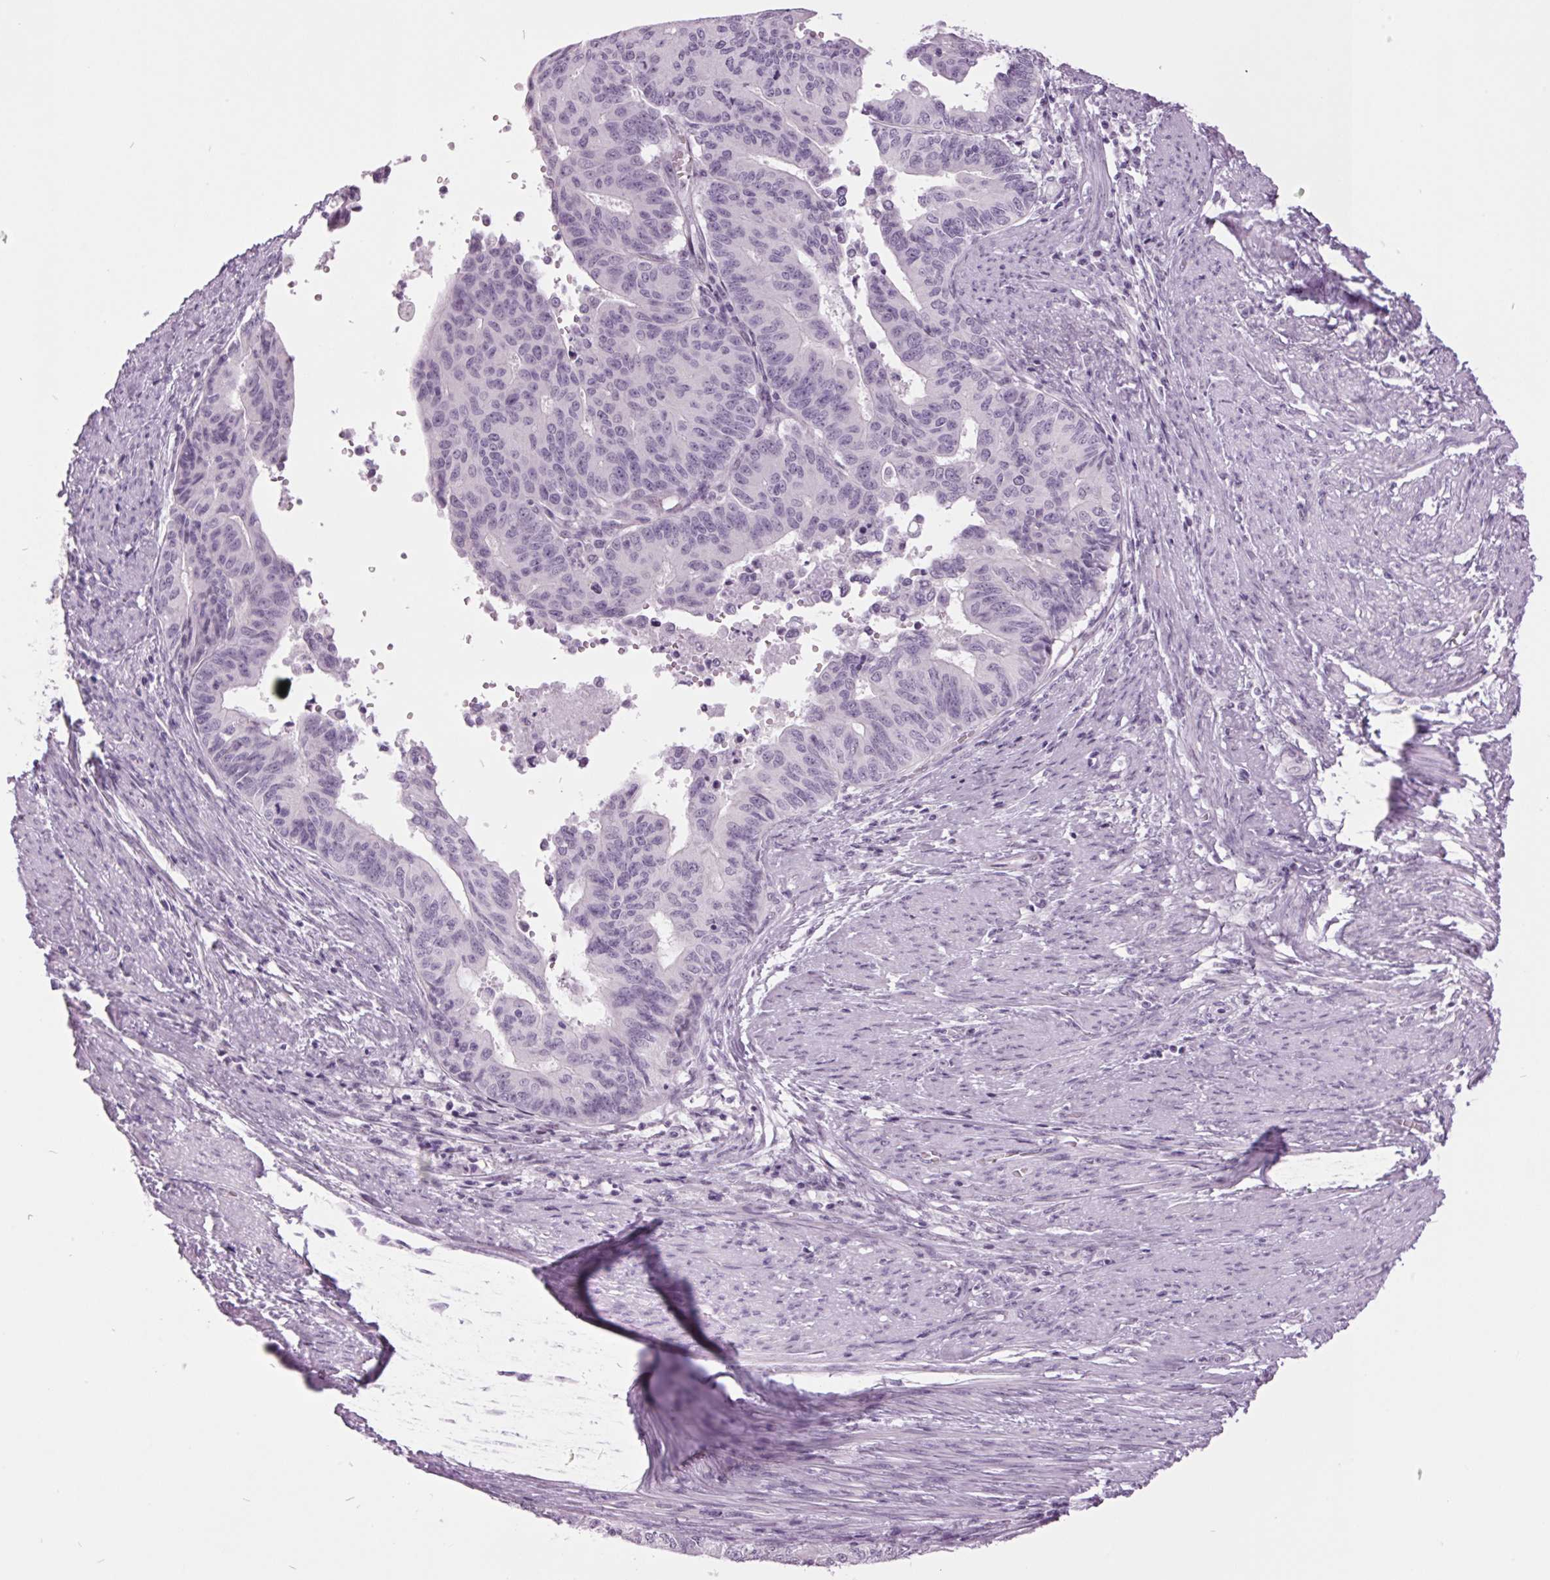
{"staining": {"intensity": "negative", "quantity": "none", "location": "none"}, "tissue": "endometrial cancer", "cell_type": "Tumor cells", "image_type": "cancer", "snomed": [{"axis": "morphology", "description": "Adenocarcinoma, NOS"}, {"axis": "topography", "description": "Endometrium"}], "caption": "This histopathology image is of adenocarcinoma (endometrial) stained with immunohistochemistry to label a protein in brown with the nuclei are counter-stained blue. There is no expression in tumor cells.", "gene": "ODAD2", "patient": {"sex": "female", "age": 65}}